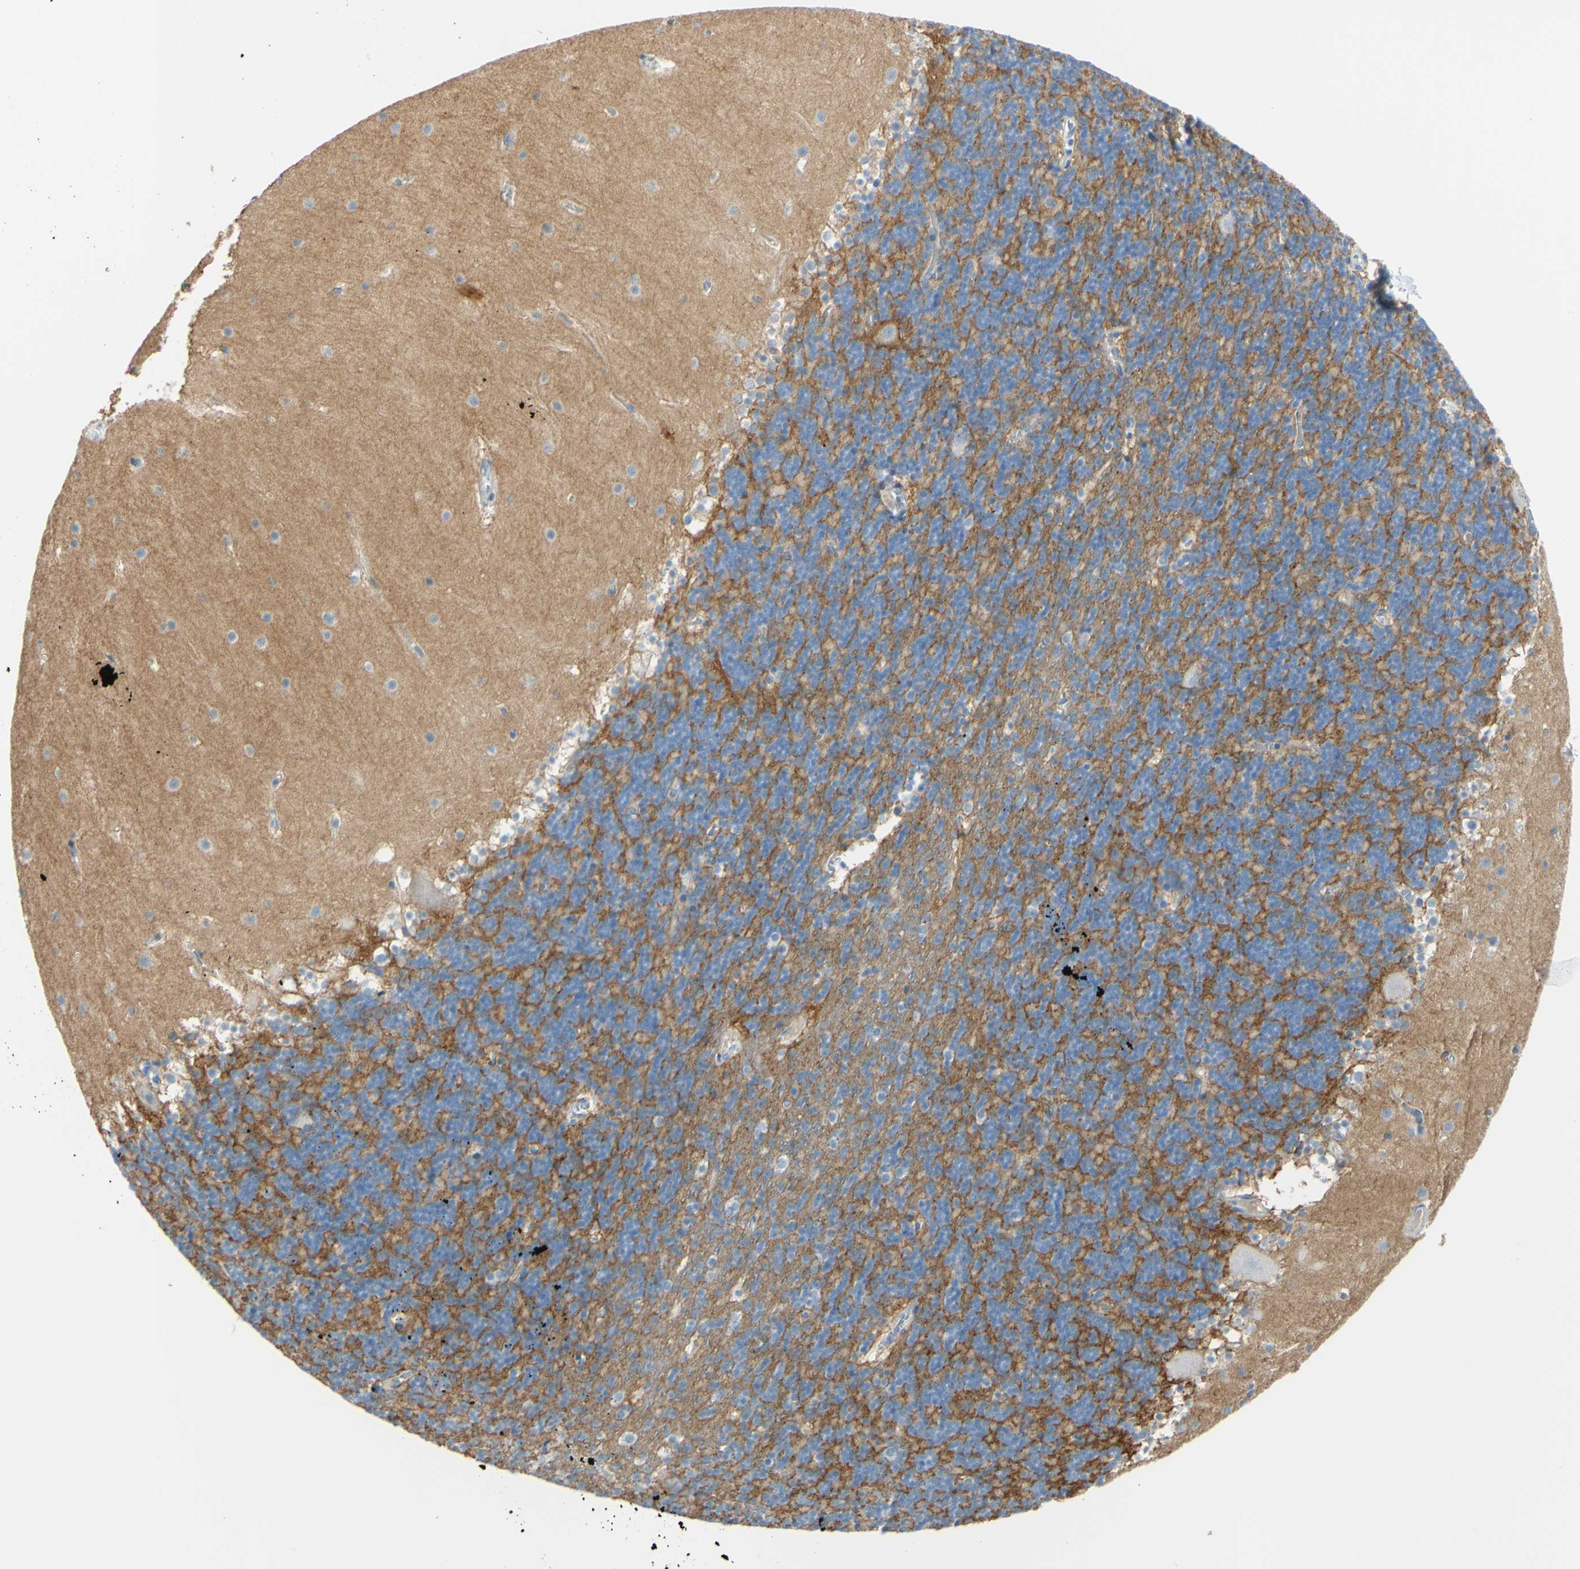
{"staining": {"intensity": "moderate", "quantity": "<25%", "location": "cytoplasmic/membranous"}, "tissue": "cerebellum", "cell_type": "Cells in granular layer", "image_type": "normal", "snomed": [{"axis": "morphology", "description": "Normal tissue, NOS"}, {"axis": "topography", "description": "Cerebellum"}], "caption": "Cerebellum stained with a brown dye displays moderate cytoplasmic/membranous positive positivity in about <25% of cells in granular layer.", "gene": "SLC1A2", "patient": {"sex": "male", "age": 45}}